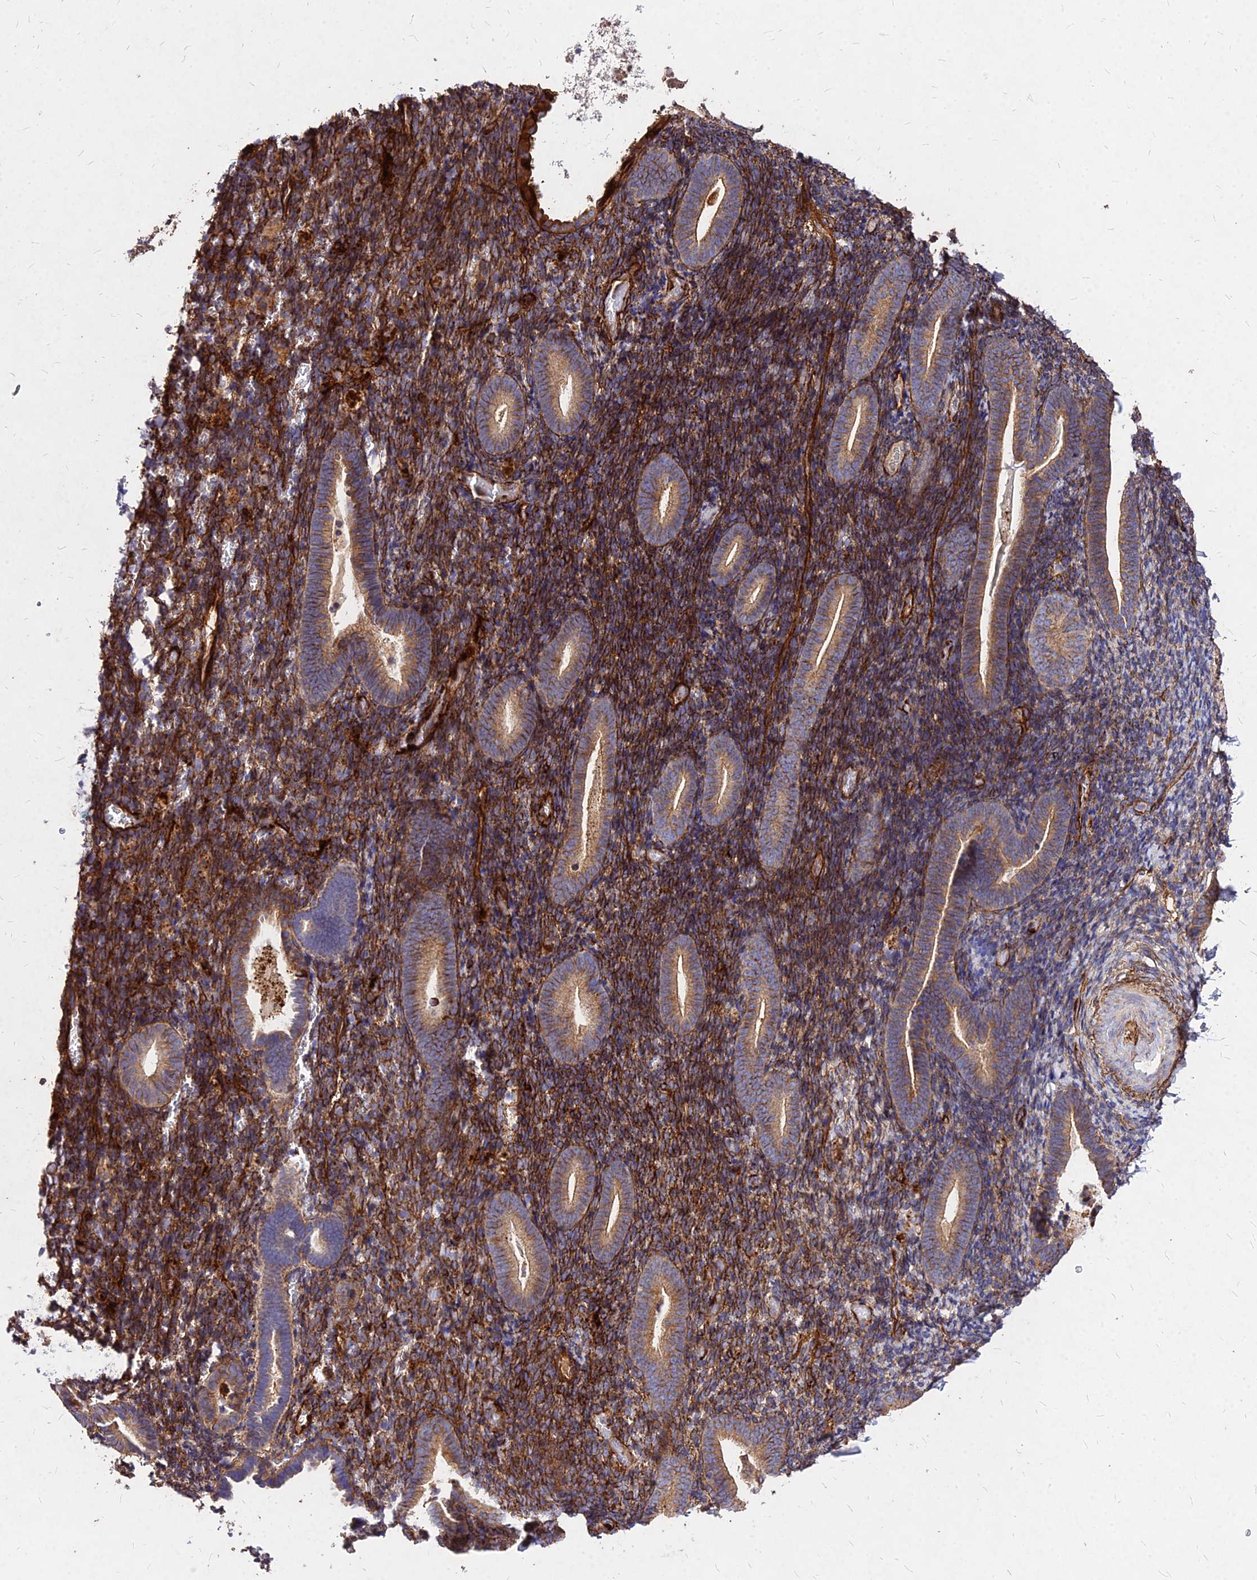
{"staining": {"intensity": "strong", "quantity": "25%-75%", "location": "cytoplasmic/membranous"}, "tissue": "endometrium", "cell_type": "Cells in endometrial stroma", "image_type": "normal", "snomed": [{"axis": "morphology", "description": "Normal tissue, NOS"}, {"axis": "topography", "description": "Endometrium"}], "caption": "Immunohistochemistry (IHC) (DAB) staining of benign endometrium demonstrates strong cytoplasmic/membranous protein staining in about 25%-75% of cells in endometrial stroma. (DAB (3,3'-diaminobenzidine) = brown stain, brightfield microscopy at high magnification).", "gene": "EFCC1", "patient": {"sex": "female", "age": 51}}